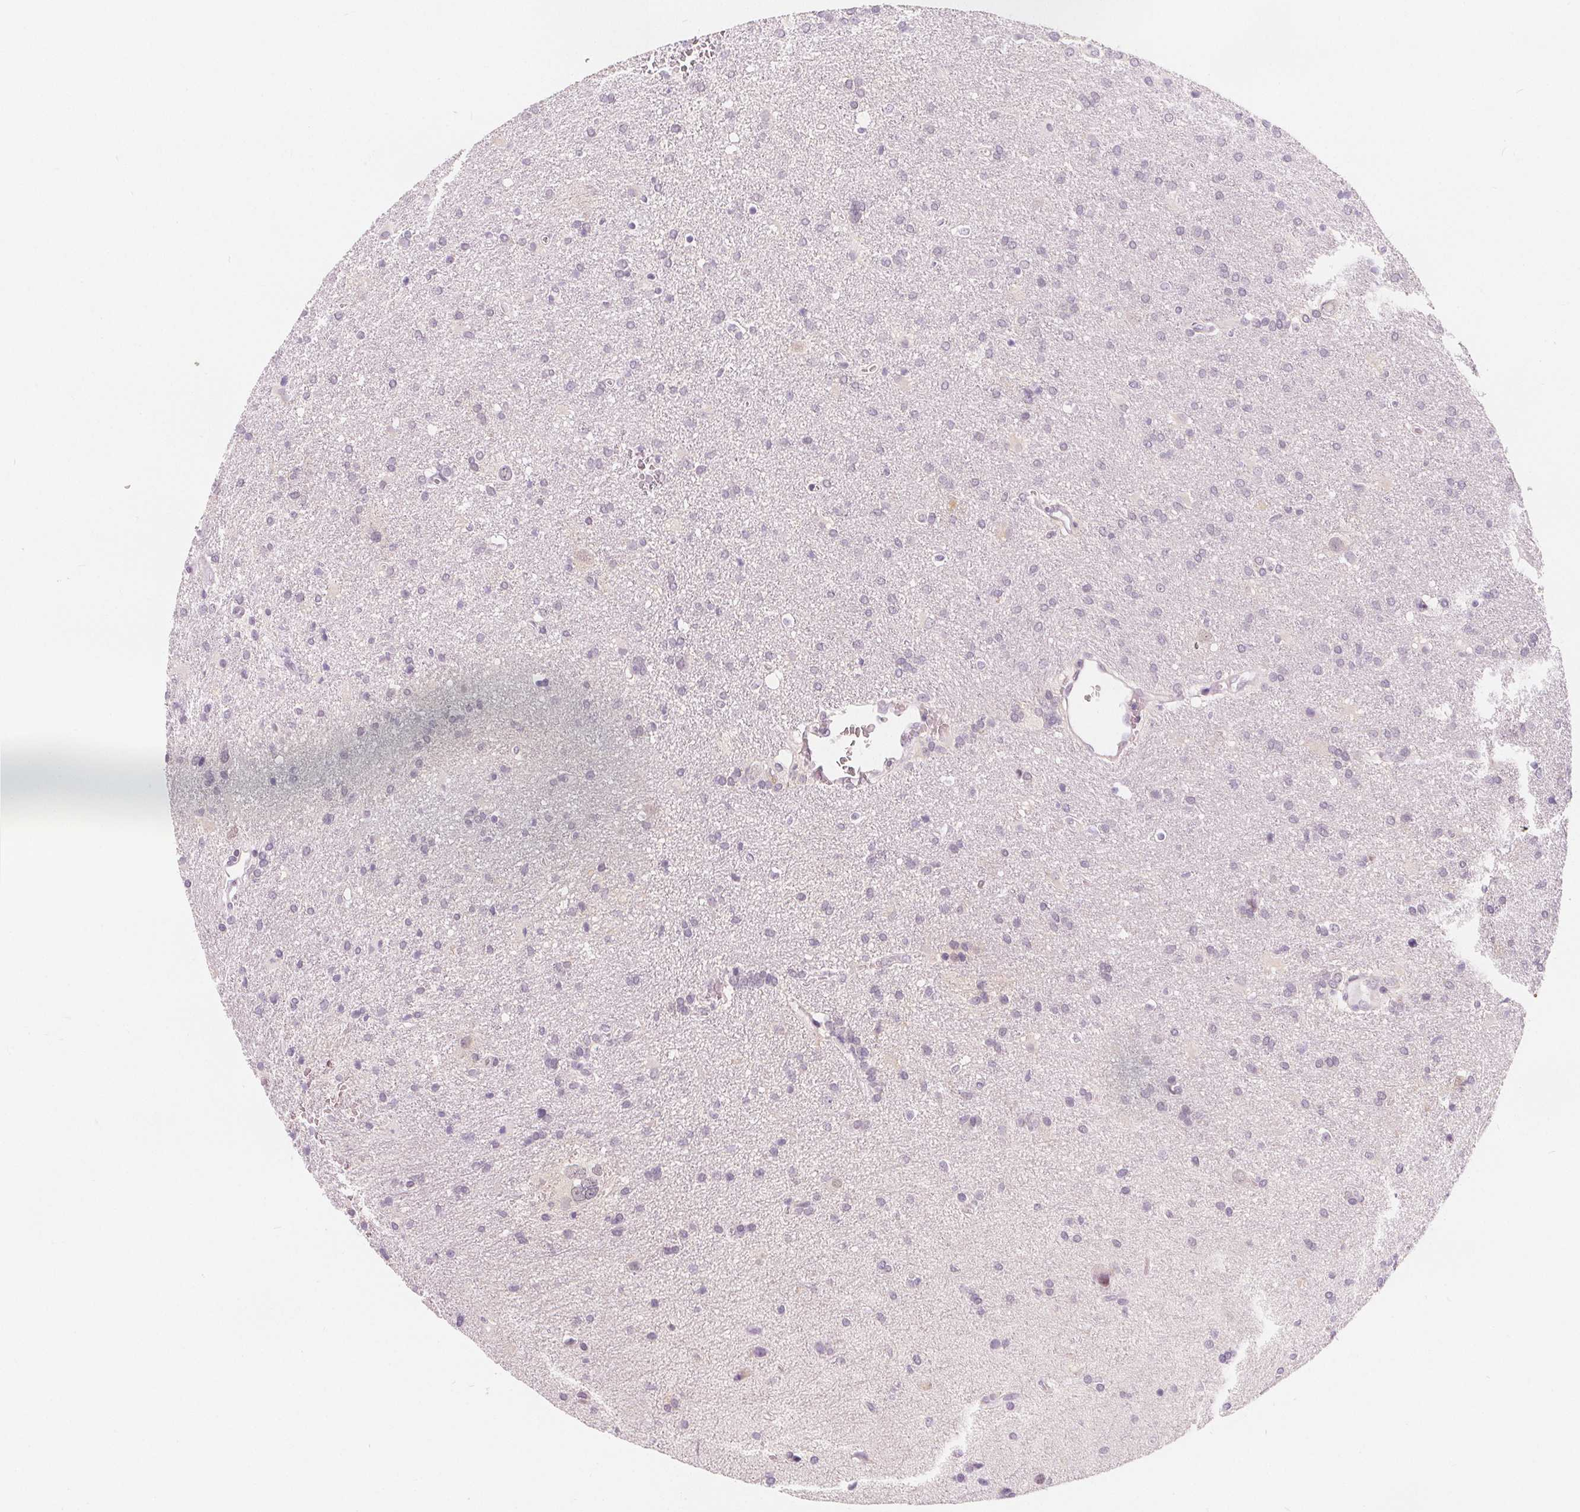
{"staining": {"intensity": "negative", "quantity": "none", "location": "none"}, "tissue": "glioma", "cell_type": "Tumor cells", "image_type": "cancer", "snomed": [{"axis": "morphology", "description": "Glioma, malignant, Low grade"}, {"axis": "topography", "description": "Brain"}], "caption": "This is an immunohistochemistry (IHC) image of human glioma. There is no staining in tumor cells.", "gene": "UGP2", "patient": {"sex": "male", "age": 66}}